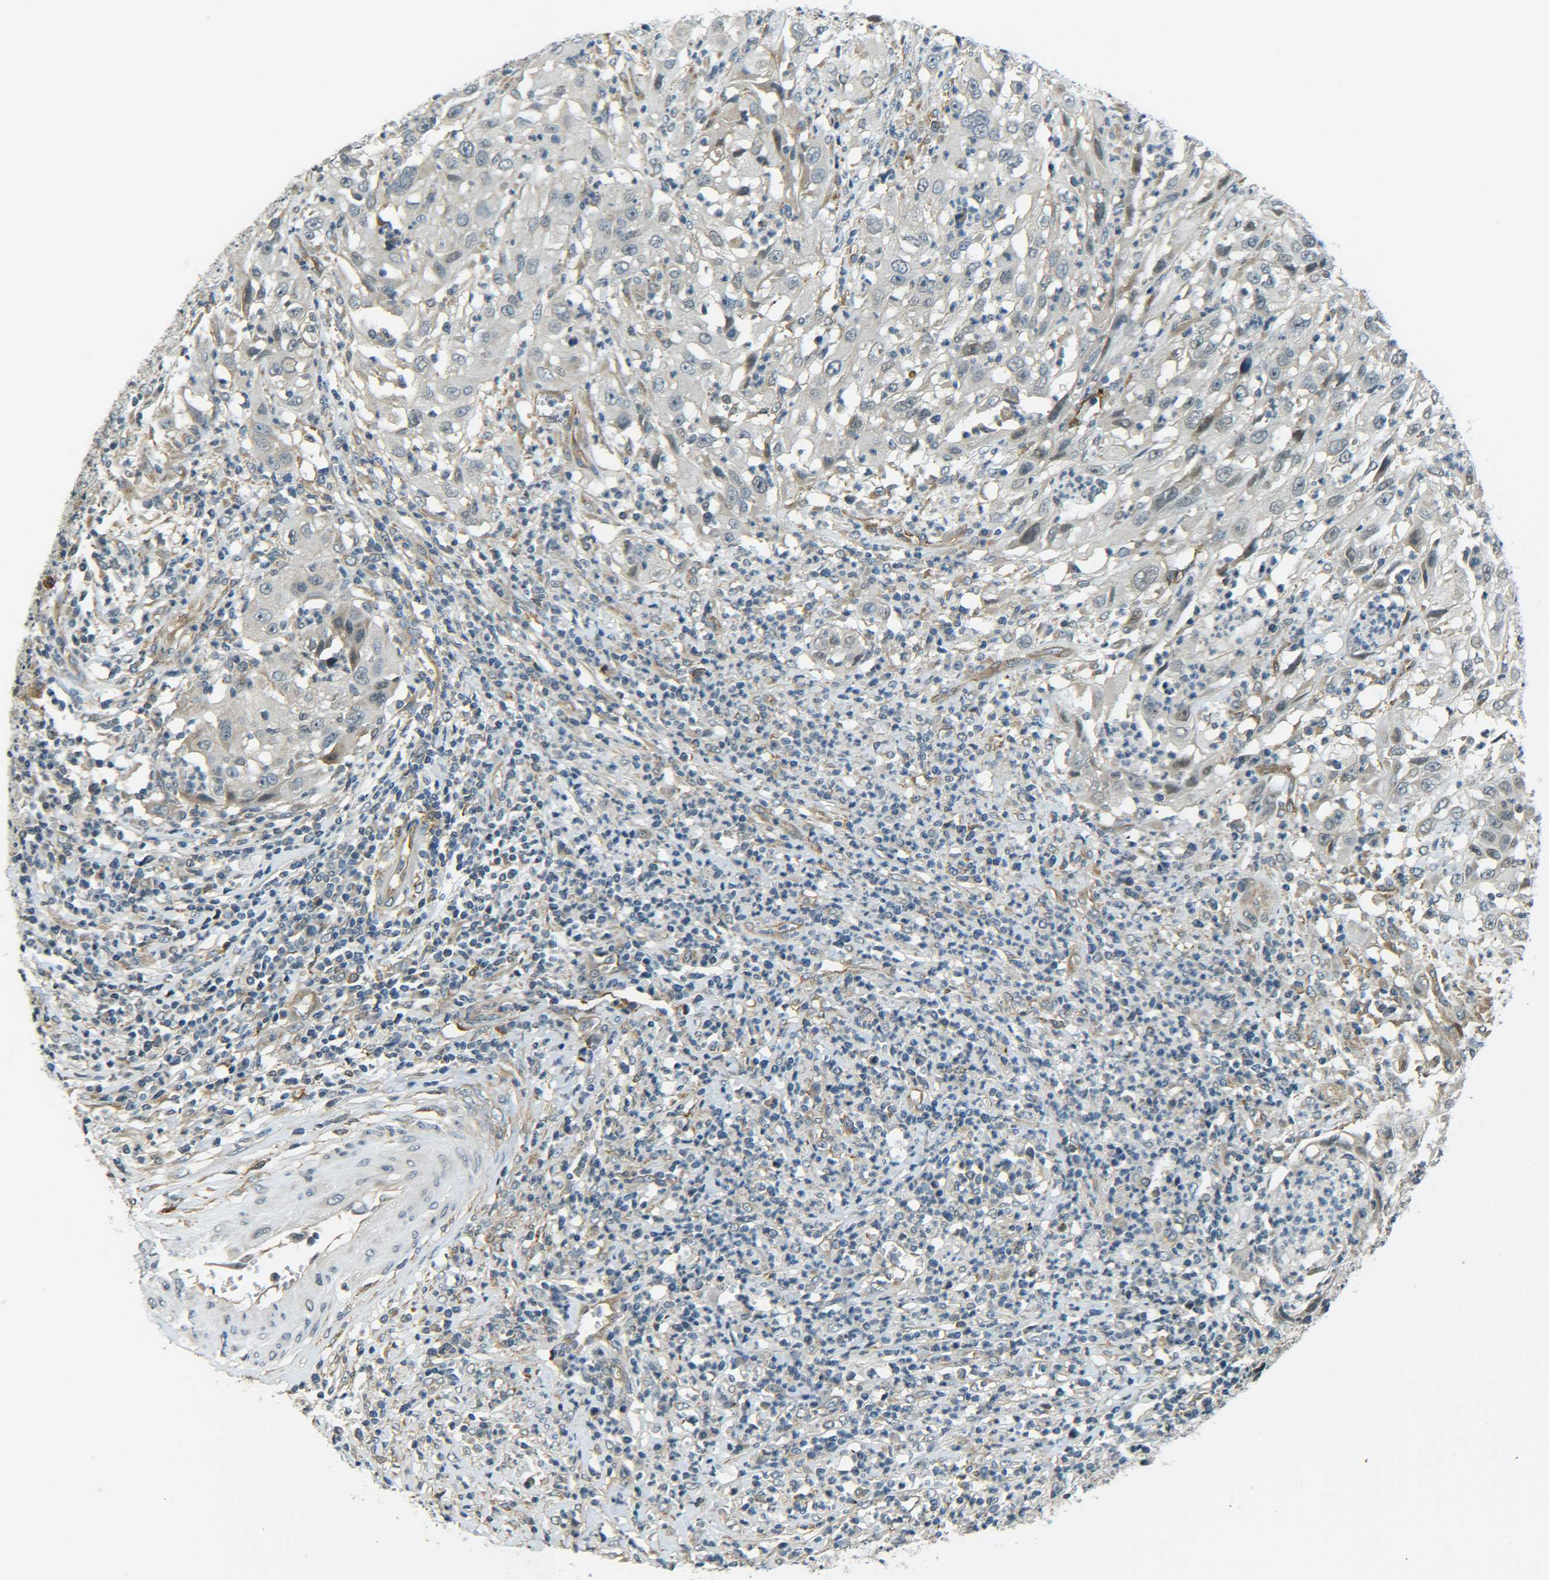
{"staining": {"intensity": "negative", "quantity": "none", "location": "none"}, "tissue": "cervical cancer", "cell_type": "Tumor cells", "image_type": "cancer", "snomed": [{"axis": "morphology", "description": "Squamous cell carcinoma, NOS"}, {"axis": "topography", "description": "Cervix"}], "caption": "Tumor cells show no significant staining in cervical cancer (squamous cell carcinoma).", "gene": "DAB2", "patient": {"sex": "female", "age": 32}}